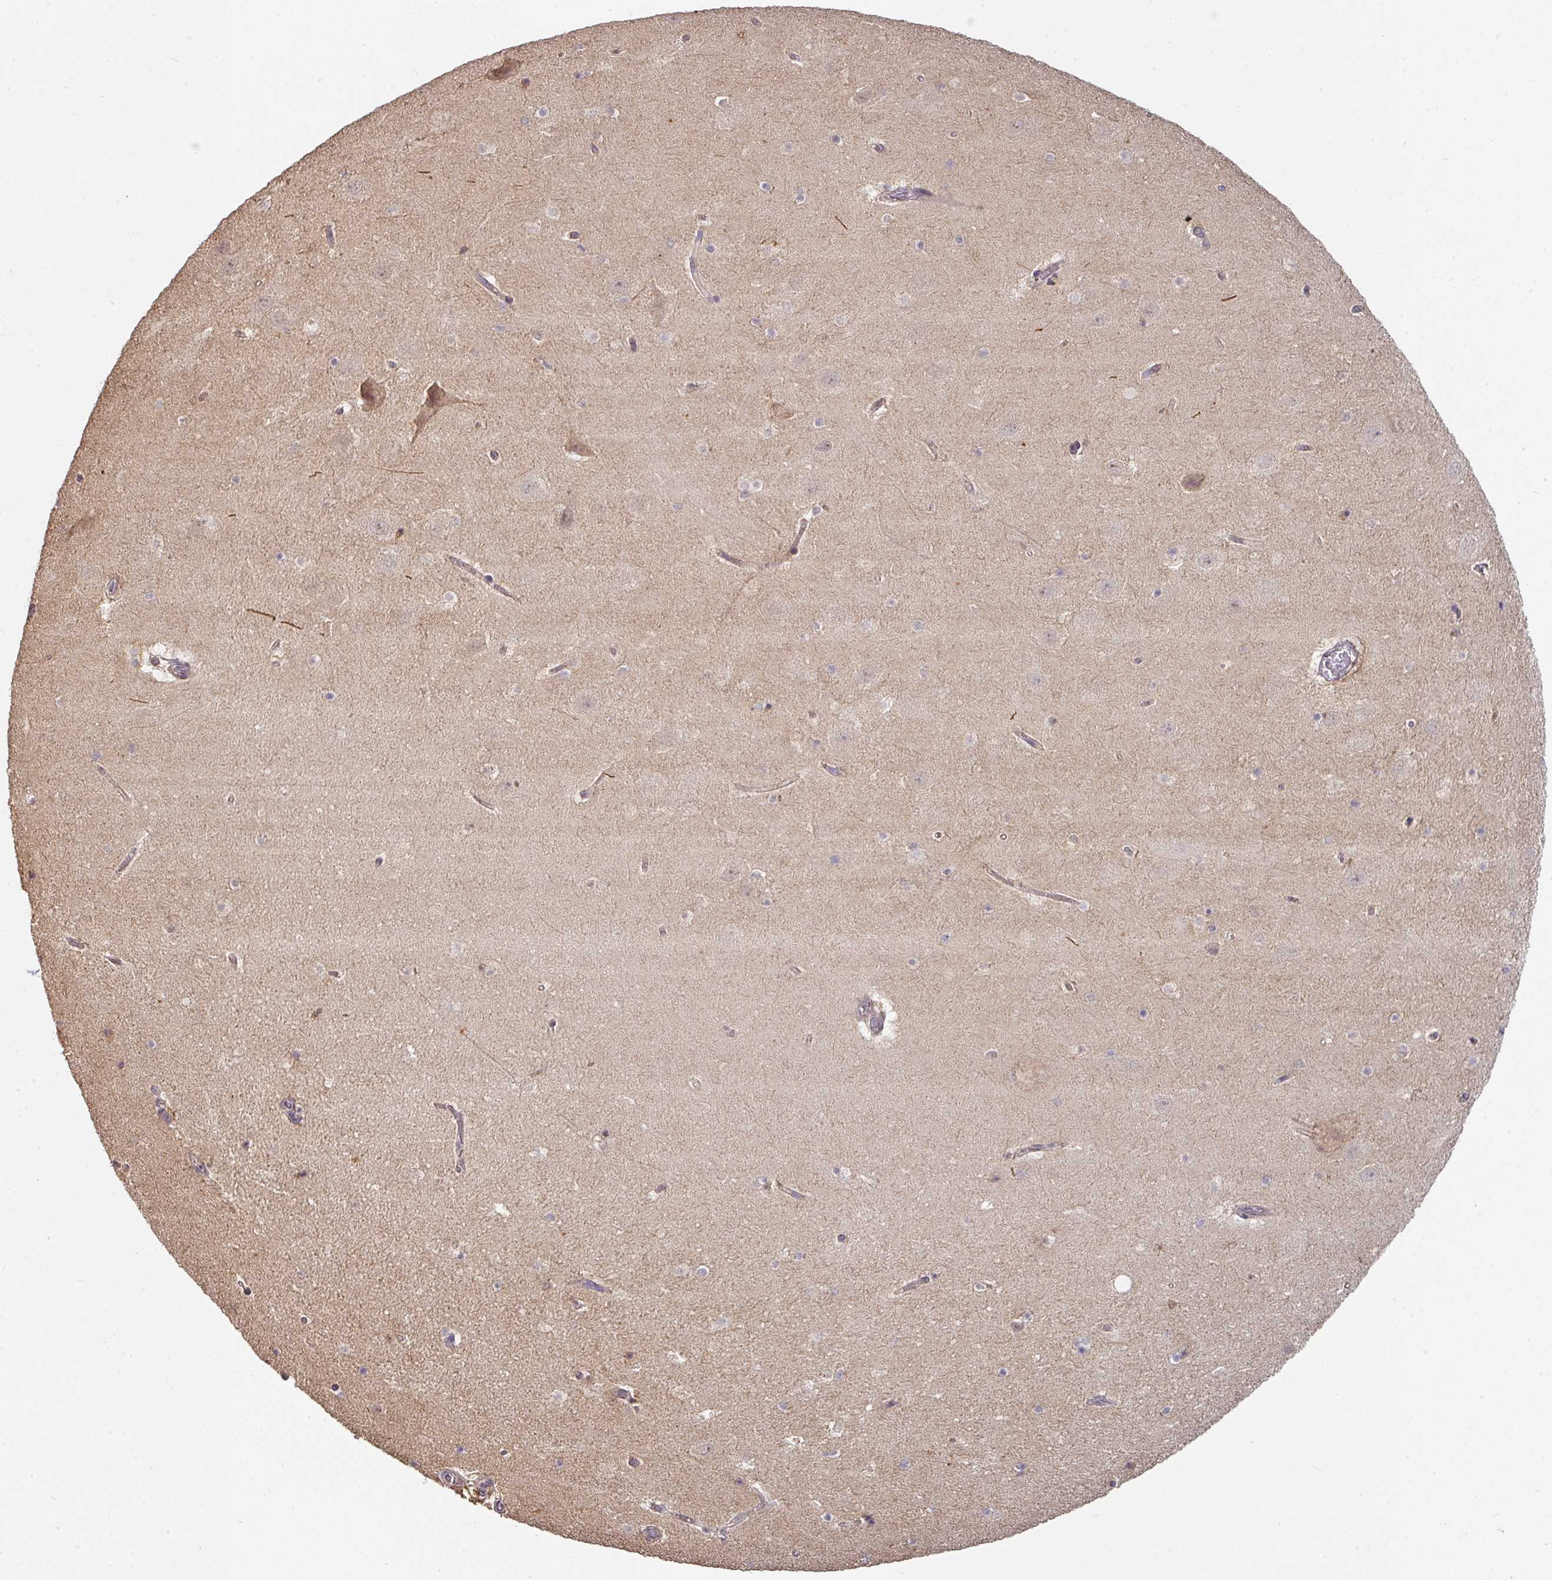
{"staining": {"intensity": "weak", "quantity": "<25%", "location": "cytoplasmic/membranous"}, "tissue": "hippocampus", "cell_type": "Glial cells", "image_type": "normal", "snomed": [{"axis": "morphology", "description": "Normal tissue, NOS"}, {"axis": "topography", "description": "Hippocampus"}], "caption": "This is an immunohistochemistry (IHC) micrograph of benign hippocampus. There is no staining in glial cells.", "gene": "ACVR2B", "patient": {"sex": "male", "age": 37}}